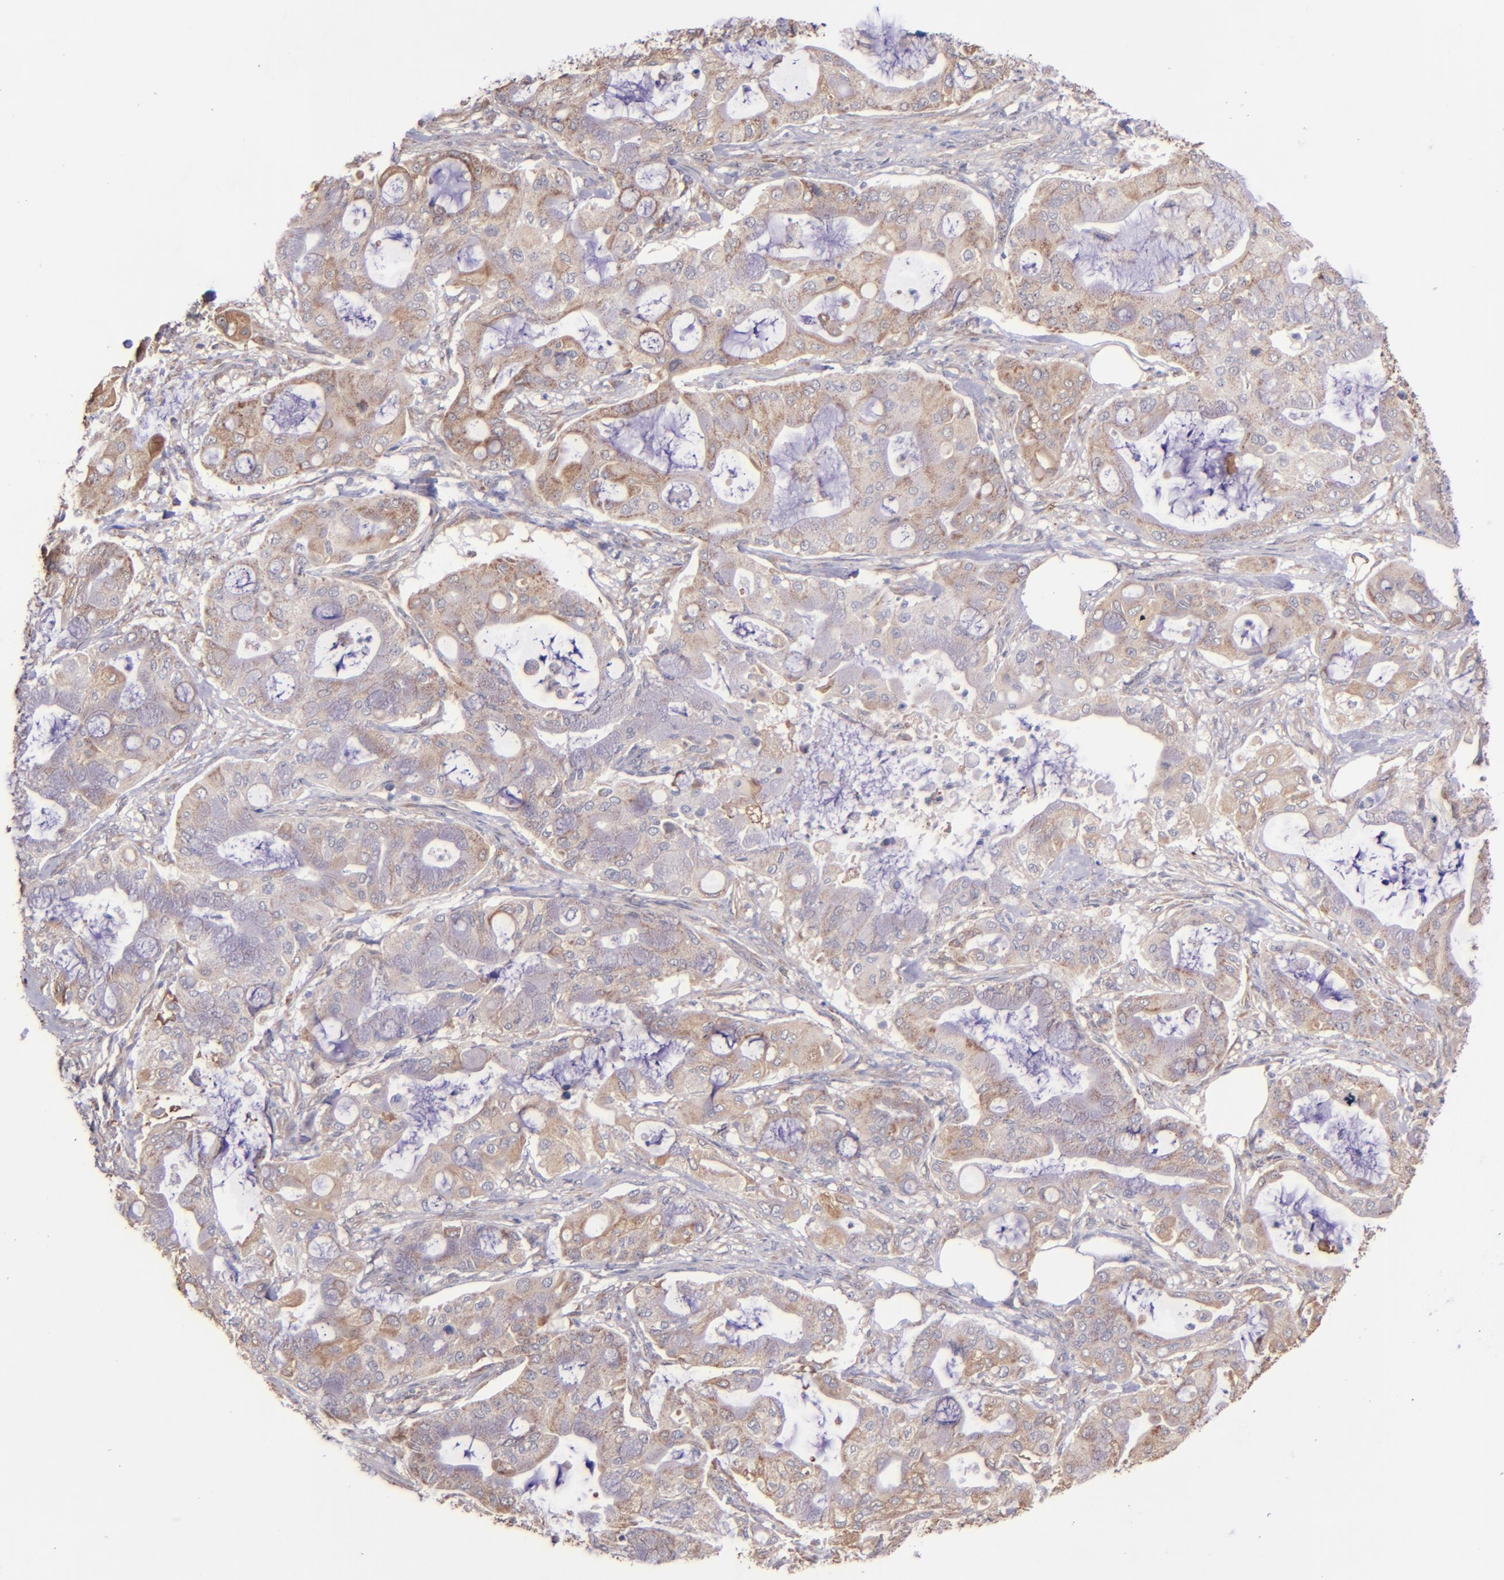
{"staining": {"intensity": "moderate", "quantity": ">75%", "location": "cytoplasmic/membranous"}, "tissue": "pancreatic cancer", "cell_type": "Tumor cells", "image_type": "cancer", "snomed": [{"axis": "morphology", "description": "Adenocarcinoma, NOS"}, {"axis": "morphology", "description": "Adenocarcinoma, metastatic, NOS"}, {"axis": "topography", "description": "Lymph node"}, {"axis": "topography", "description": "Pancreas"}, {"axis": "topography", "description": "Duodenum"}], "caption": "A histopathology image of human pancreatic adenocarcinoma stained for a protein reveals moderate cytoplasmic/membranous brown staining in tumor cells. (DAB IHC with brightfield microscopy, high magnification).", "gene": "SHC1", "patient": {"sex": "female", "age": 64}}